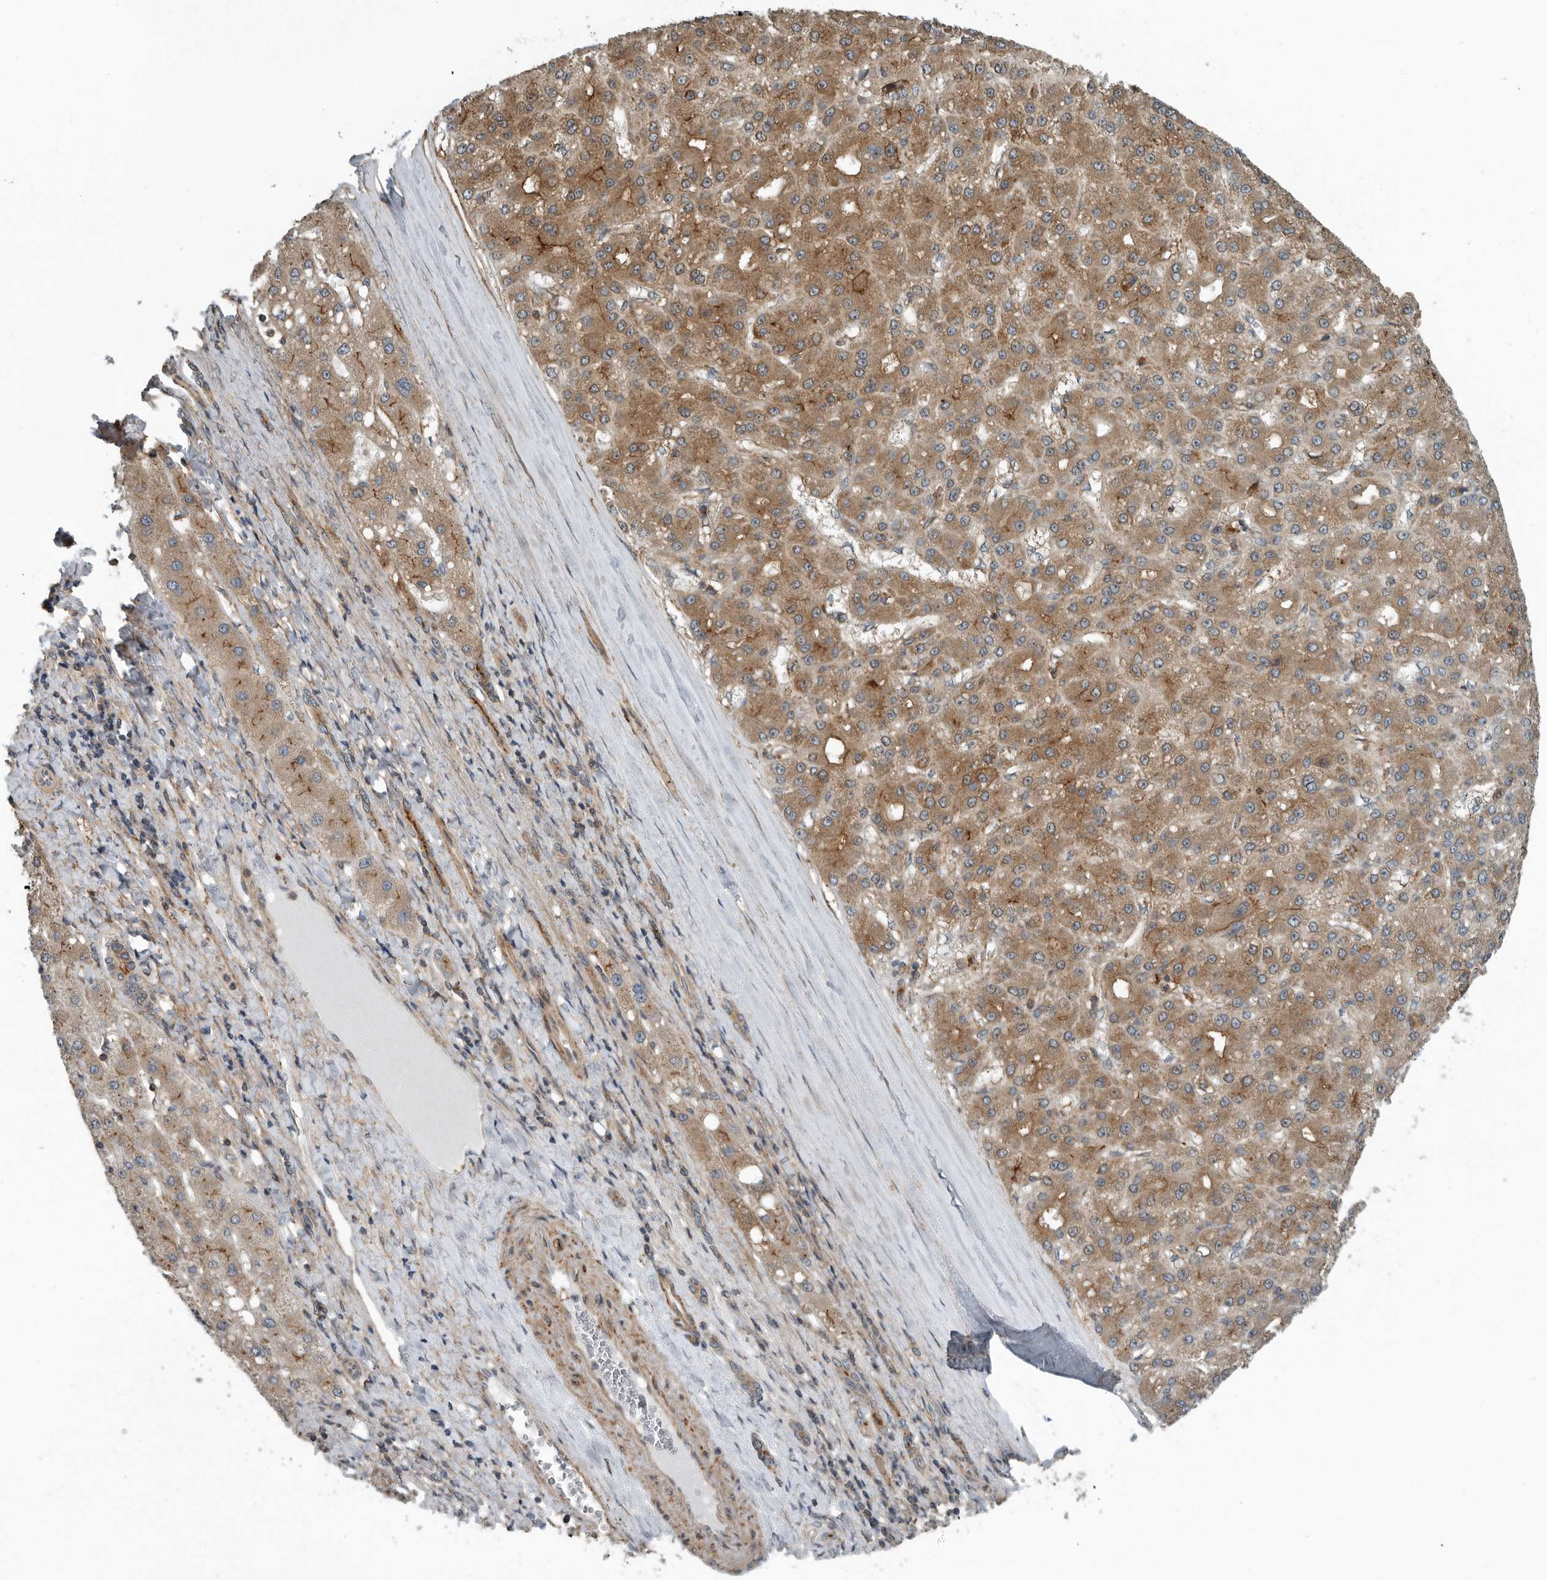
{"staining": {"intensity": "moderate", "quantity": ">75%", "location": "cytoplasmic/membranous"}, "tissue": "liver cancer", "cell_type": "Tumor cells", "image_type": "cancer", "snomed": [{"axis": "morphology", "description": "Carcinoma, Hepatocellular, NOS"}, {"axis": "topography", "description": "Liver"}], "caption": "This is a photomicrograph of immunohistochemistry staining of liver cancer (hepatocellular carcinoma), which shows moderate staining in the cytoplasmic/membranous of tumor cells.", "gene": "AMFR", "patient": {"sex": "male", "age": 67}}